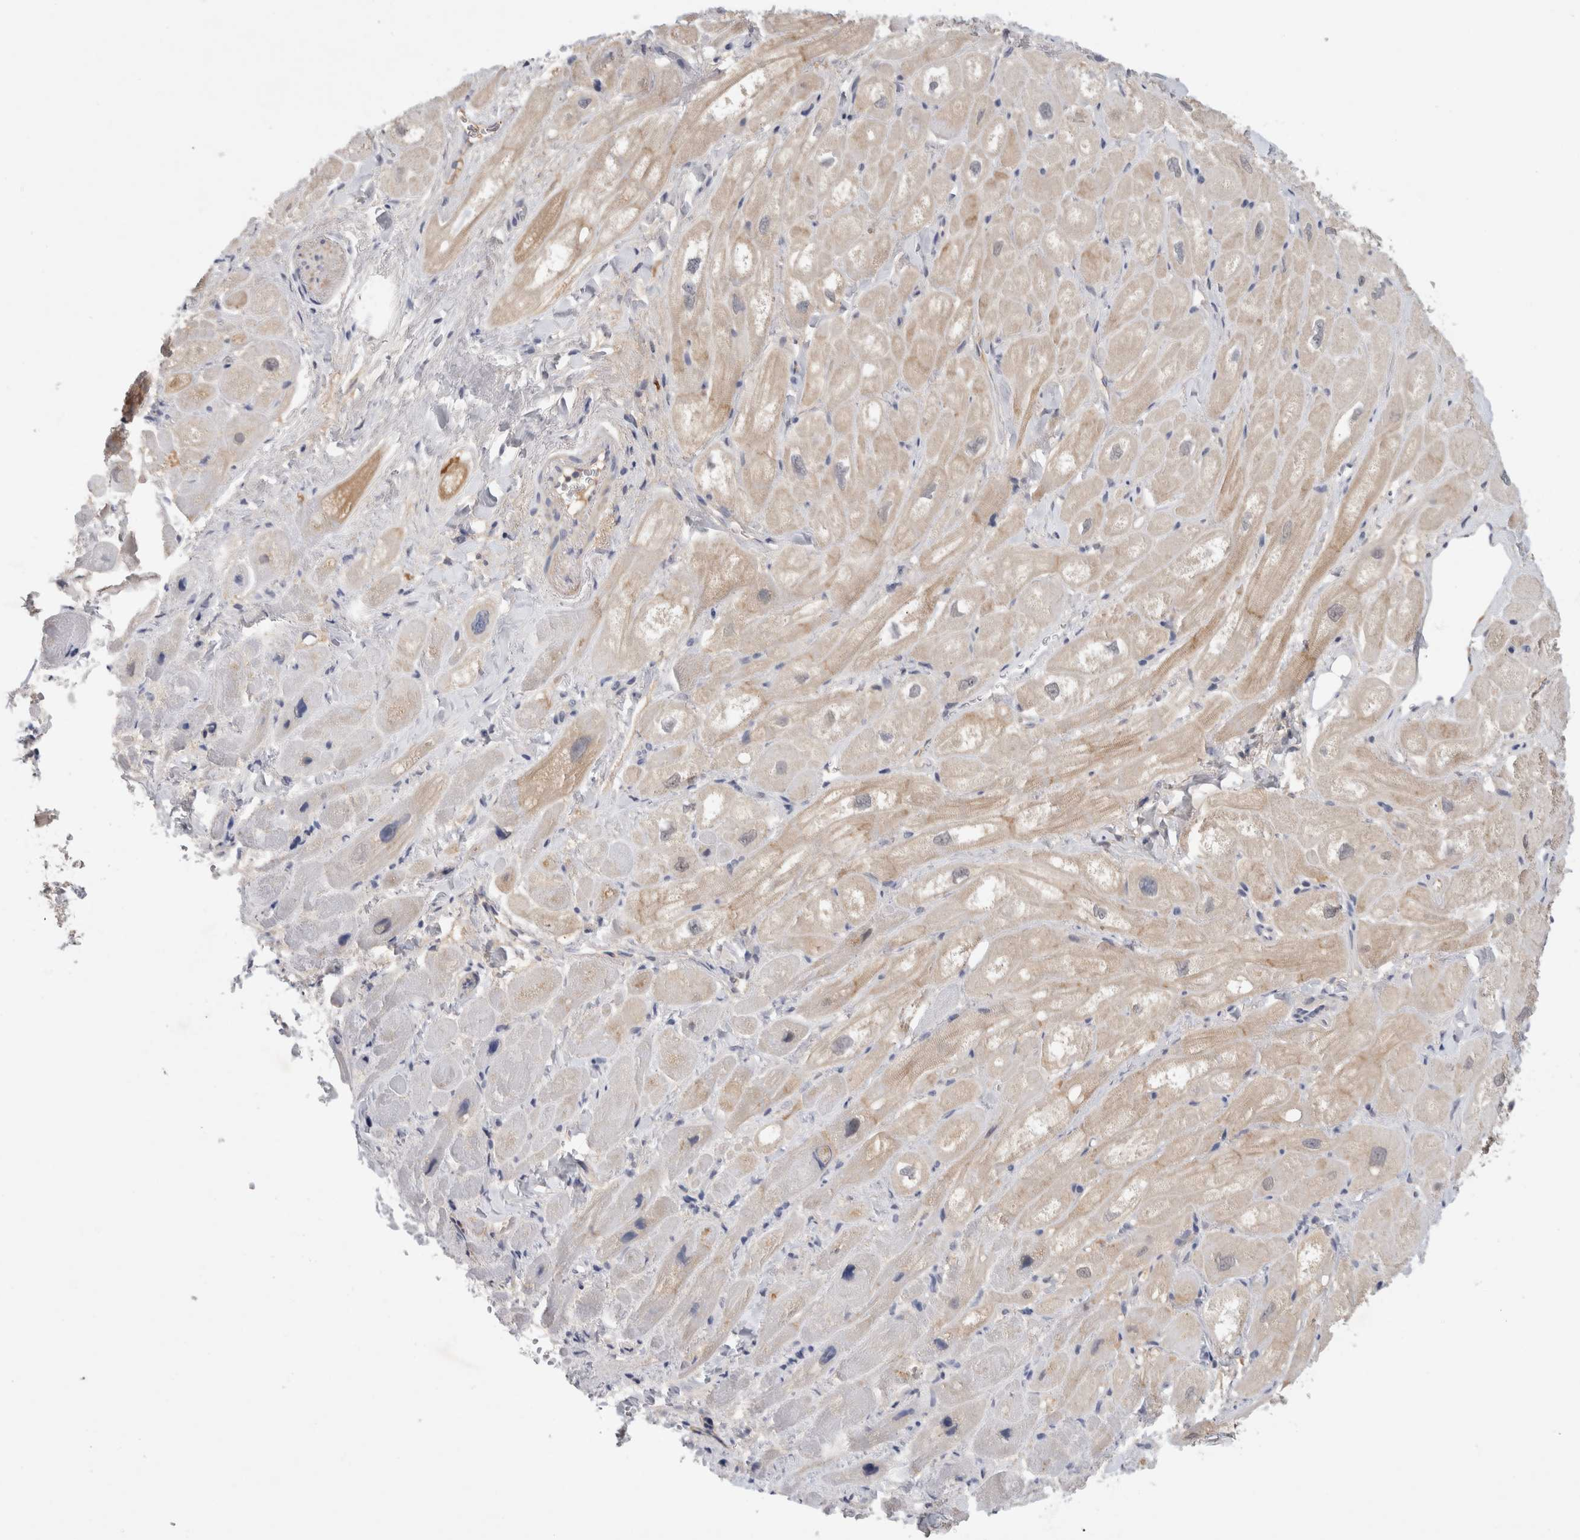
{"staining": {"intensity": "moderate", "quantity": "25%-75%", "location": "cytoplasmic/membranous"}, "tissue": "heart muscle", "cell_type": "Cardiomyocytes", "image_type": "normal", "snomed": [{"axis": "morphology", "description": "Normal tissue, NOS"}, {"axis": "topography", "description": "Heart"}], "caption": "IHC (DAB) staining of normal heart muscle reveals moderate cytoplasmic/membranous protein staining in about 25%-75% of cardiomyocytes.", "gene": "PGM1", "patient": {"sex": "male", "age": 49}}